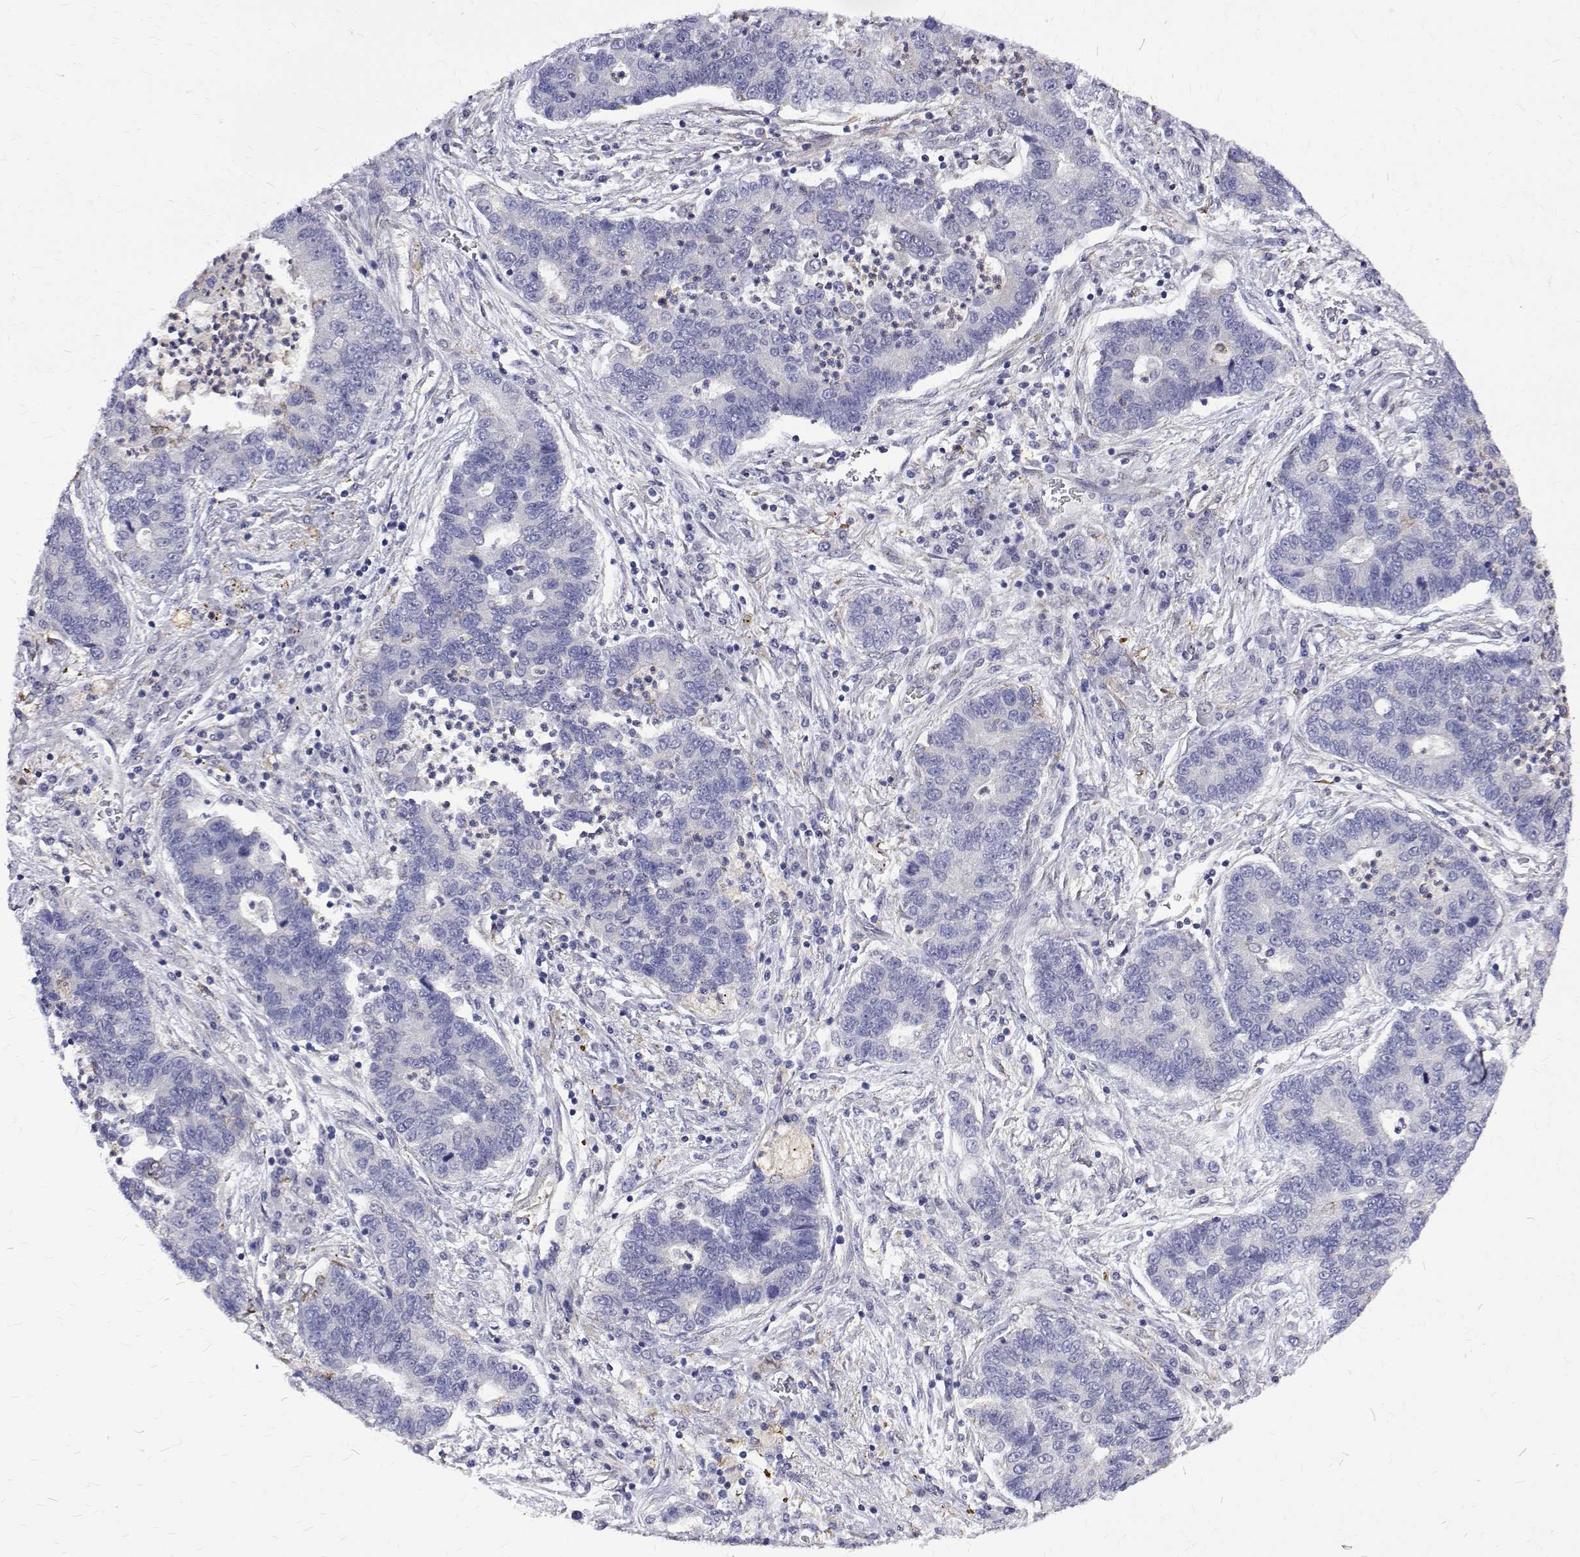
{"staining": {"intensity": "negative", "quantity": "none", "location": "none"}, "tissue": "lung cancer", "cell_type": "Tumor cells", "image_type": "cancer", "snomed": [{"axis": "morphology", "description": "Adenocarcinoma, NOS"}, {"axis": "topography", "description": "Lung"}], "caption": "An image of human lung adenocarcinoma is negative for staining in tumor cells. (Brightfield microscopy of DAB immunohistochemistry at high magnification).", "gene": "PADI1", "patient": {"sex": "female", "age": 57}}